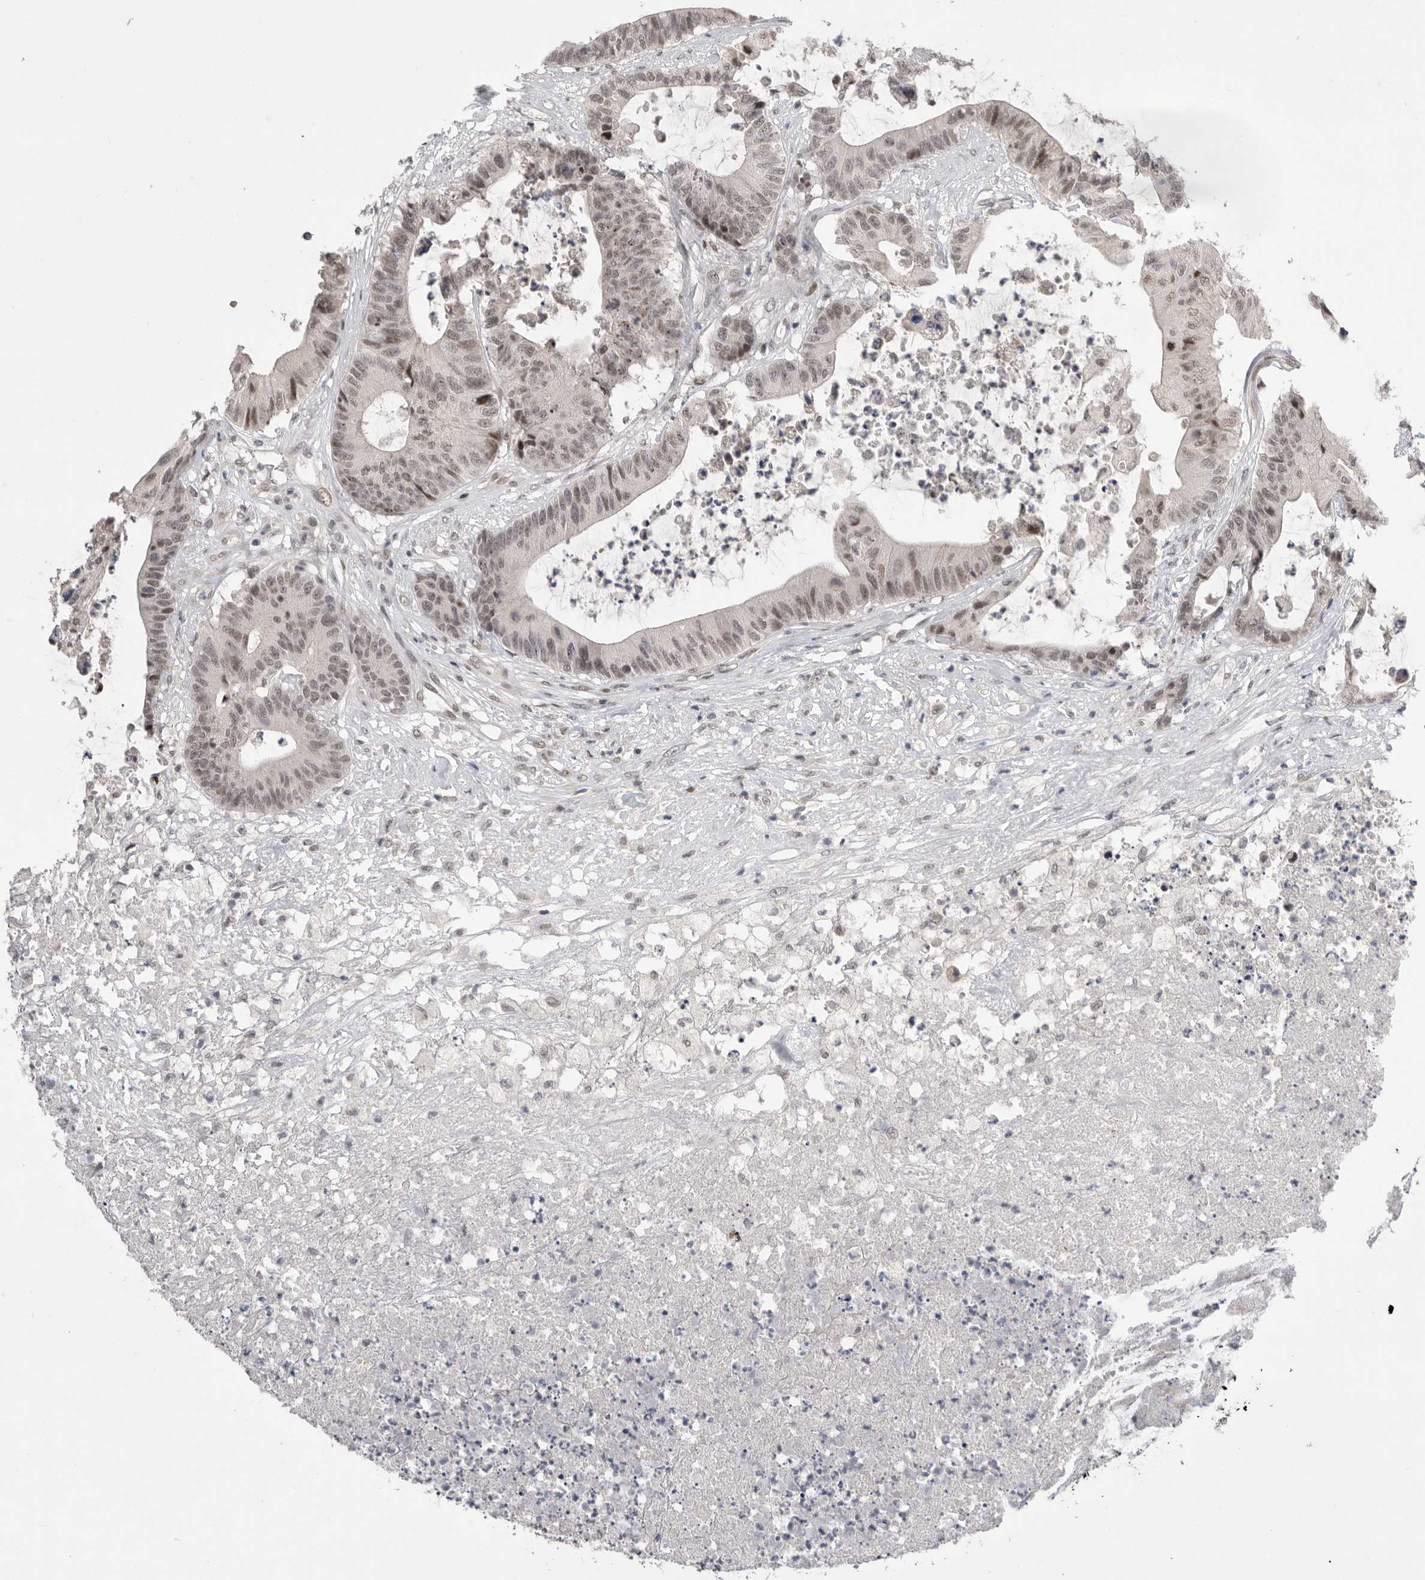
{"staining": {"intensity": "weak", "quantity": ">75%", "location": "nuclear"}, "tissue": "colorectal cancer", "cell_type": "Tumor cells", "image_type": "cancer", "snomed": [{"axis": "morphology", "description": "Adenocarcinoma, NOS"}, {"axis": "topography", "description": "Colon"}], "caption": "Adenocarcinoma (colorectal) stained for a protein reveals weak nuclear positivity in tumor cells. The staining was performed using DAB (3,3'-diaminobenzidine), with brown indicating positive protein expression. Nuclei are stained blue with hematoxylin.", "gene": "POU5F1", "patient": {"sex": "female", "age": 84}}